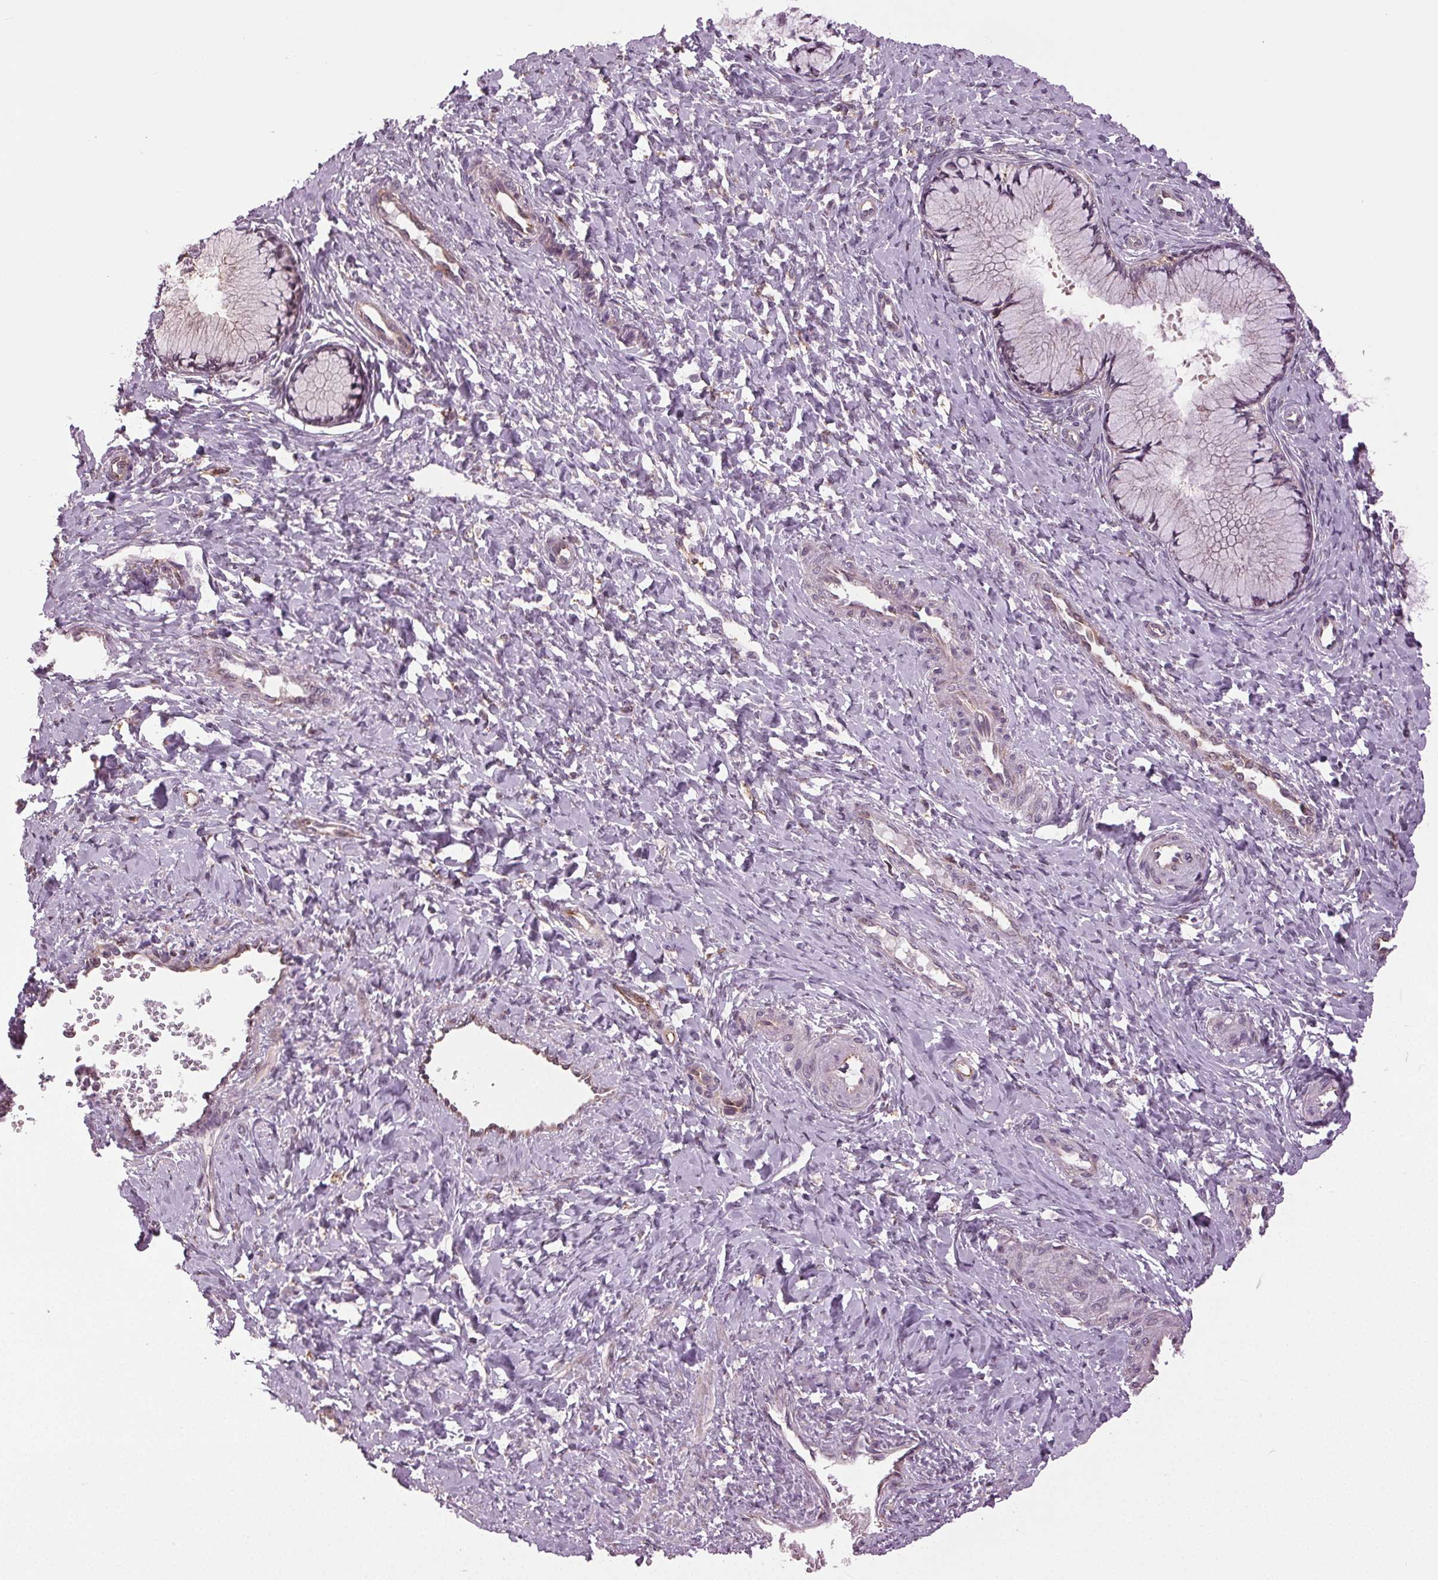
{"staining": {"intensity": "negative", "quantity": "none", "location": "none"}, "tissue": "cervix", "cell_type": "Glandular cells", "image_type": "normal", "snomed": [{"axis": "morphology", "description": "Normal tissue, NOS"}, {"axis": "topography", "description": "Cervix"}], "caption": "High magnification brightfield microscopy of unremarkable cervix stained with DAB (3,3'-diaminobenzidine) (brown) and counterstained with hematoxylin (blue): glandular cells show no significant positivity. (DAB immunohistochemistry visualized using brightfield microscopy, high magnification).", "gene": "BSDC1", "patient": {"sex": "female", "age": 37}}